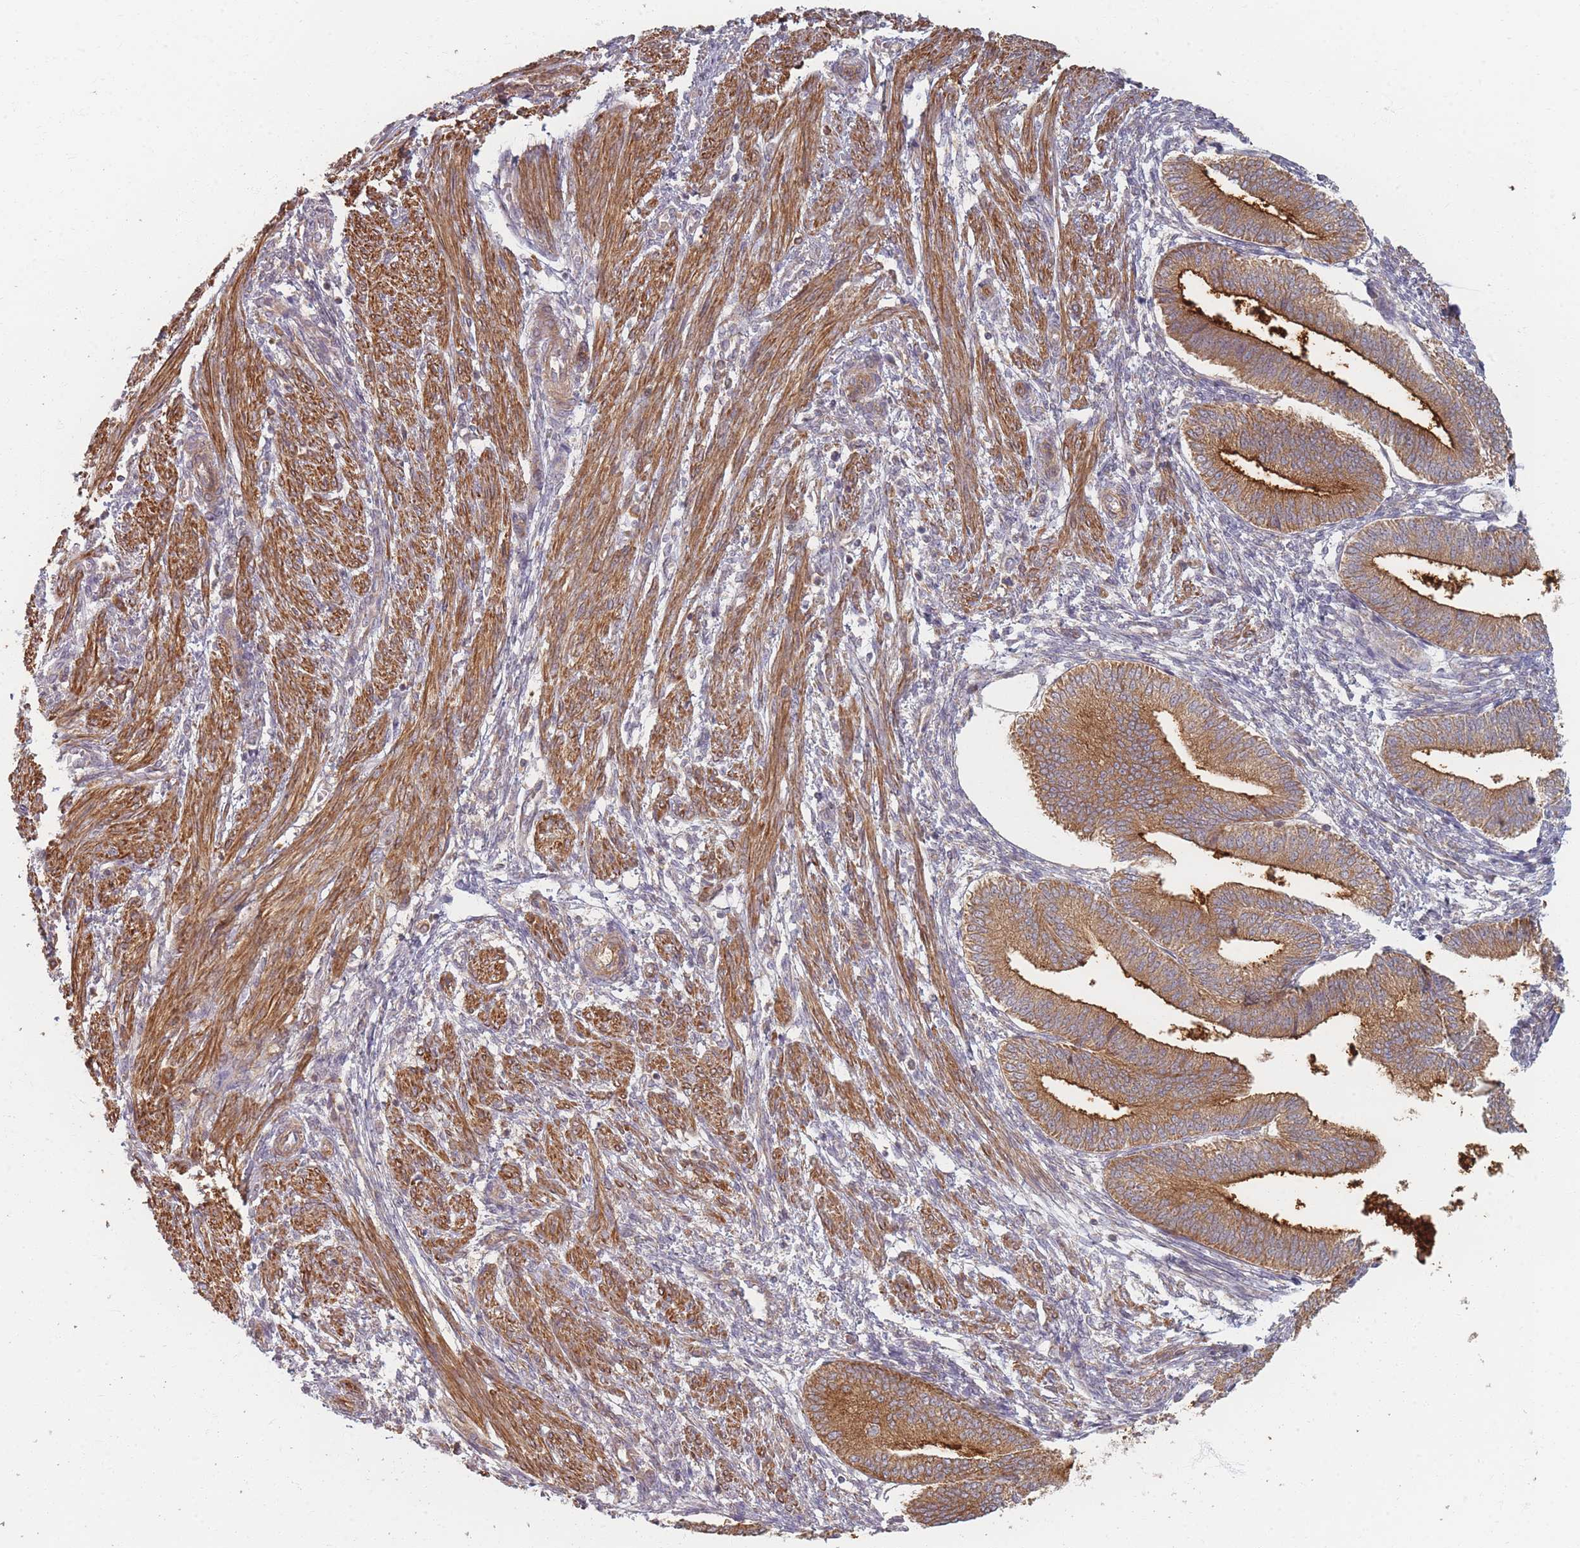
{"staining": {"intensity": "weak", "quantity": "<25%", "location": "cytoplasmic/membranous"}, "tissue": "endometrium", "cell_type": "Cells in endometrial stroma", "image_type": "normal", "snomed": [{"axis": "morphology", "description": "Normal tissue, NOS"}, {"axis": "topography", "description": "Endometrium"}], "caption": "This is an IHC image of unremarkable endometrium. There is no positivity in cells in endometrial stroma.", "gene": "MRPS6", "patient": {"sex": "female", "age": 34}}